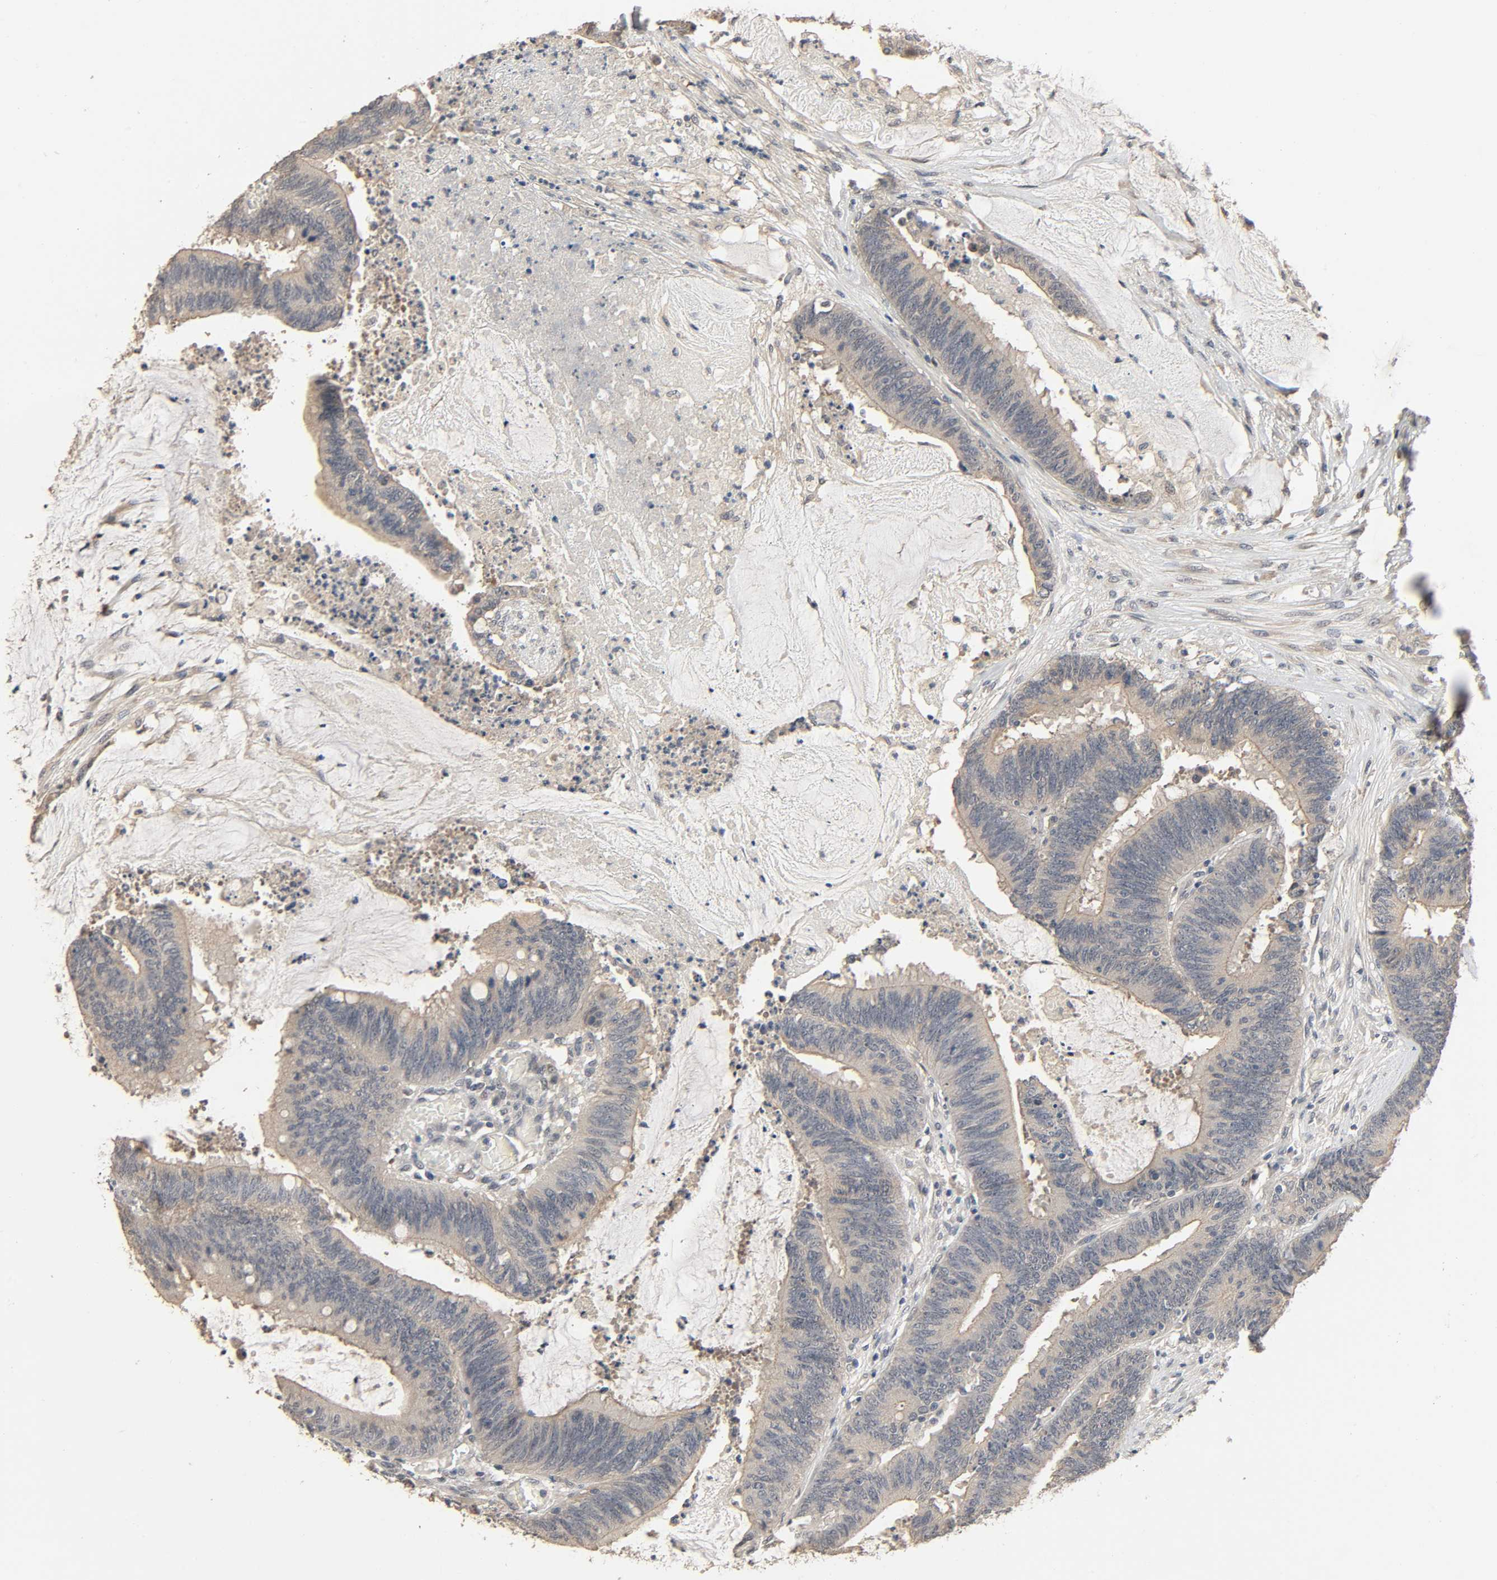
{"staining": {"intensity": "weak", "quantity": "25%-75%", "location": "cytoplasmic/membranous"}, "tissue": "colorectal cancer", "cell_type": "Tumor cells", "image_type": "cancer", "snomed": [{"axis": "morphology", "description": "Adenocarcinoma, NOS"}, {"axis": "topography", "description": "Rectum"}], "caption": "Approximately 25%-75% of tumor cells in human adenocarcinoma (colorectal) exhibit weak cytoplasmic/membranous protein expression as visualized by brown immunohistochemical staining.", "gene": "MAGEA8", "patient": {"sex": "female", "age": 66}}